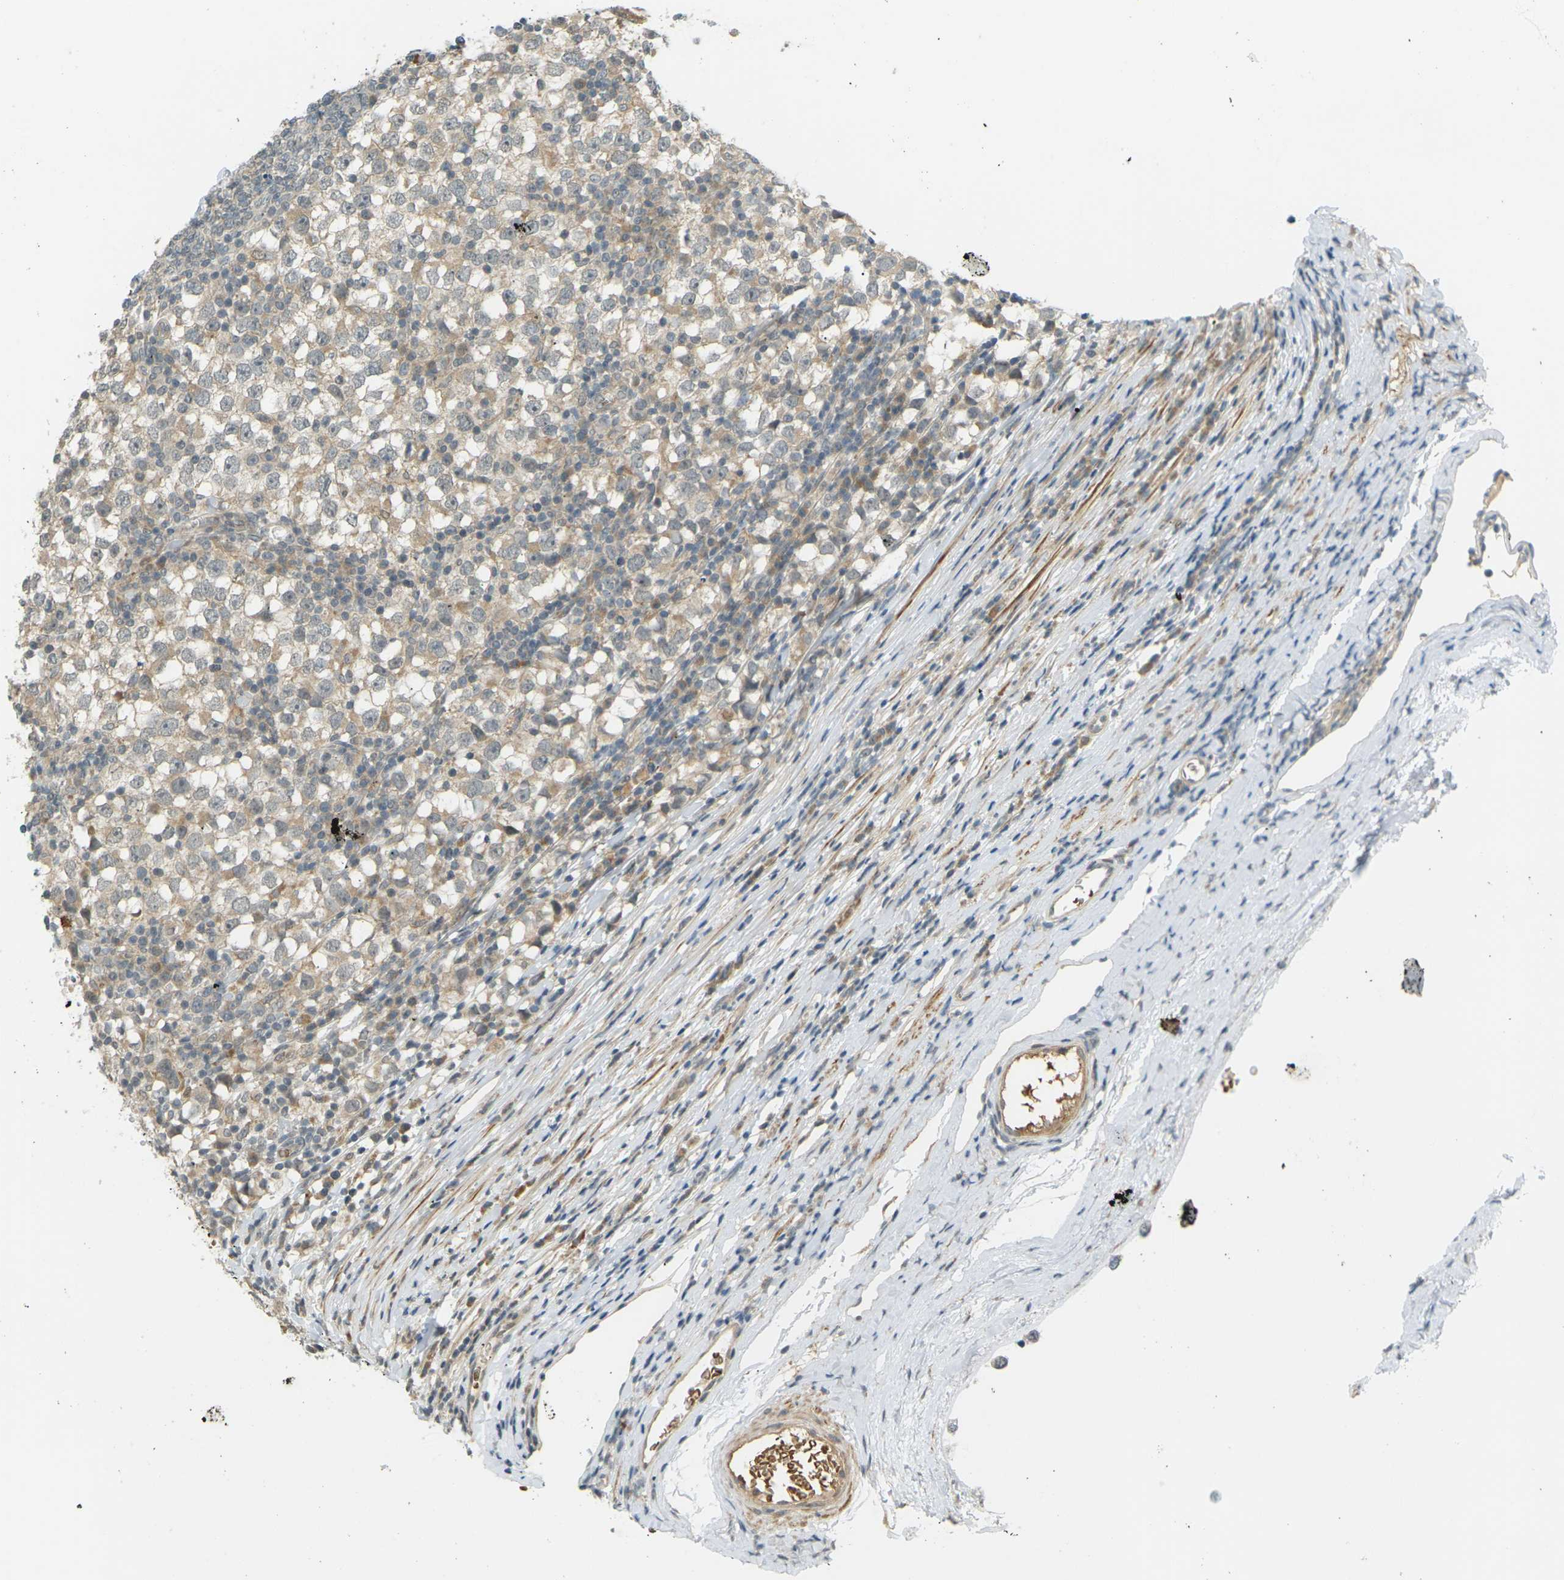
{"staining": {"intensity": "weak", "quantity": ">75%", "location": "cytoplasmic/membranous"}, "tissue": "testis cancer", "cell_type": "Tumor cells", "image_type": "cancer", "snomed": [{"axis": "morphology", "description": "Seminoma, NOS"}, {"axis": "topography", "description": "Testis"}], "caption": "Brown immunohistochemical staining in testis cancer (seminoma) shows weak cytoplasmic/membranous staining in approximately >75% of tumor cells.", "gene": "SOCS6", "patient": {"sex": "male", "age": 65}}